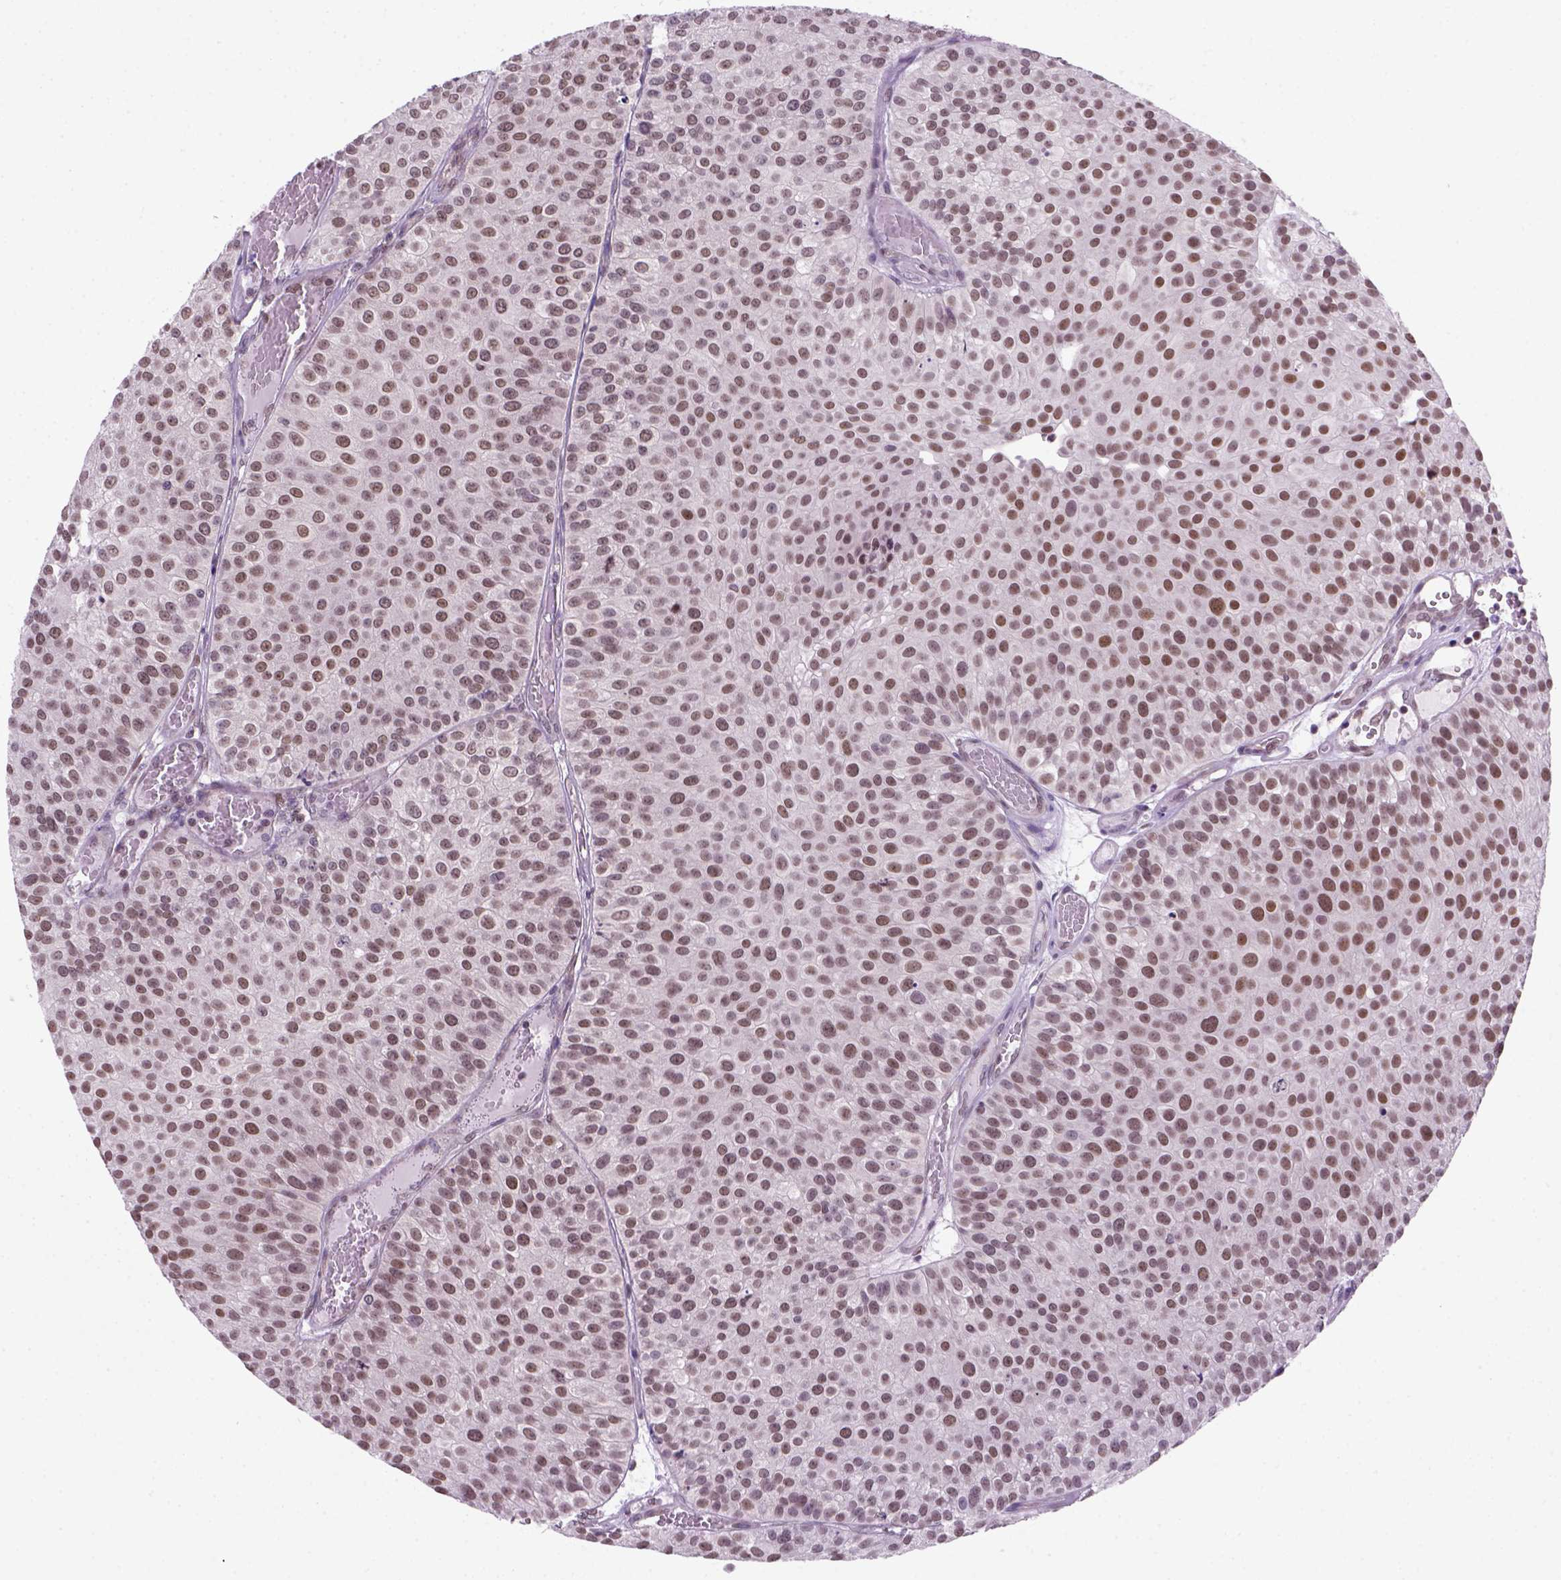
{"staining": {"intensity": "moderate", "quantity": "25%-75%", "location": "nuclear"}, "tissue": "urothelial cancer", "cell_type": "Tumor cells", "image_type": "cancer", "snomed": [{"axis": "morphology", "description": "Urothelial carcinoma, Low grade"}, {"axis": "topography", "description": "Urinary bladder"}], "caption": "Brown immunohistochemical staining in human urothelial cancer demonstrates moderate nuclear staining in about 25%-75% of tumor cells. Using DAB (3,3'-diaminobenzidine) (brown) and hematoxylin (blue) stains, captured at high magnification using brightfield microscopy.", "gene": "MGMT", "patient": {"sex": "female", "age": 87}}